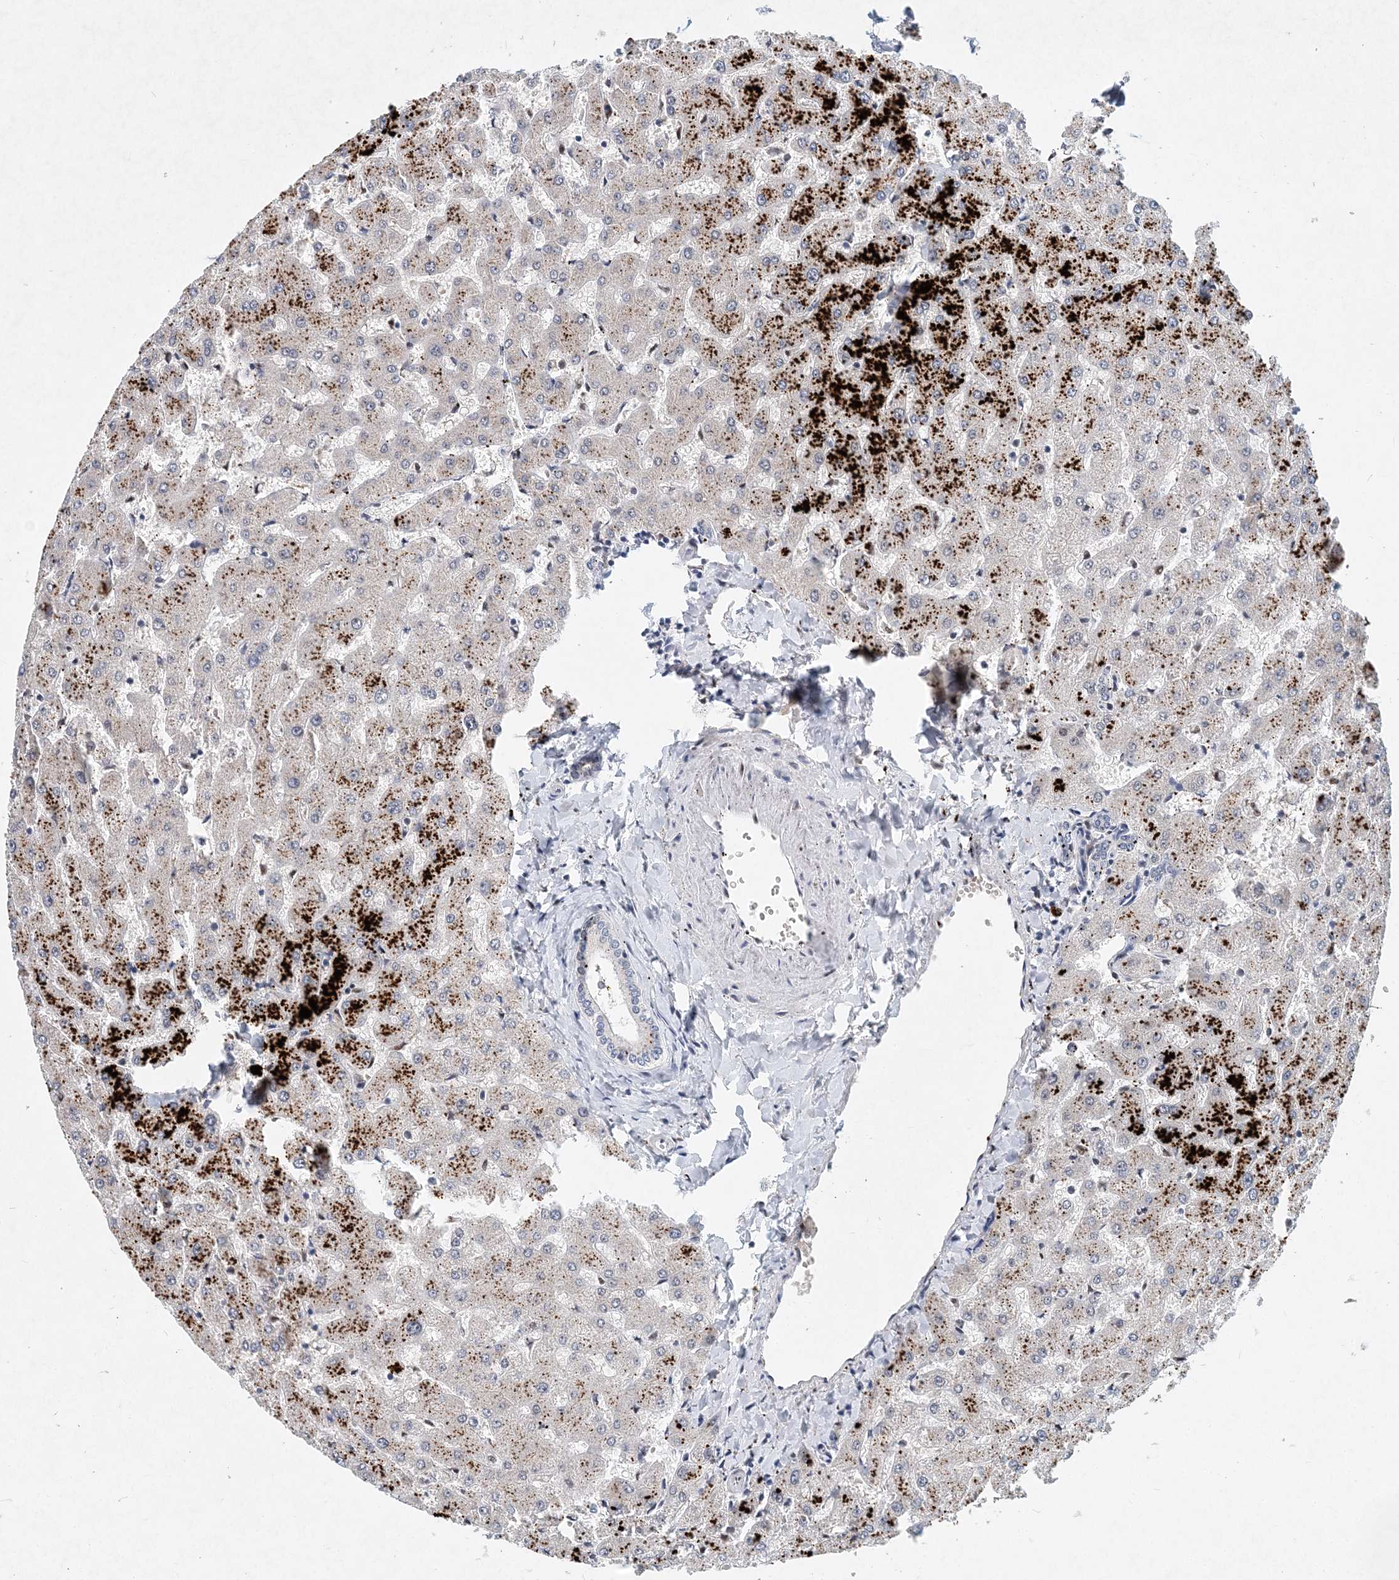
{"staining": {"intensity": "negative", "quantity": "none", "location": "none"}, "tissue": "liver", "cell_type": "Cholangiocytes", "image_type": "normal", "snomed": [{"axis": "morphology", "description": "Normal tissue, NOS"}, {"axis": "topography", "description": "Liver"}], "caption": "A high-resolution micrograph shows immunohistochemistry (IHC) staining of normal liver, which exhibits no significant staining in cholangiocytes.", "gene": "KPNA4", "patient": {"sex": "female", "age": 63}}